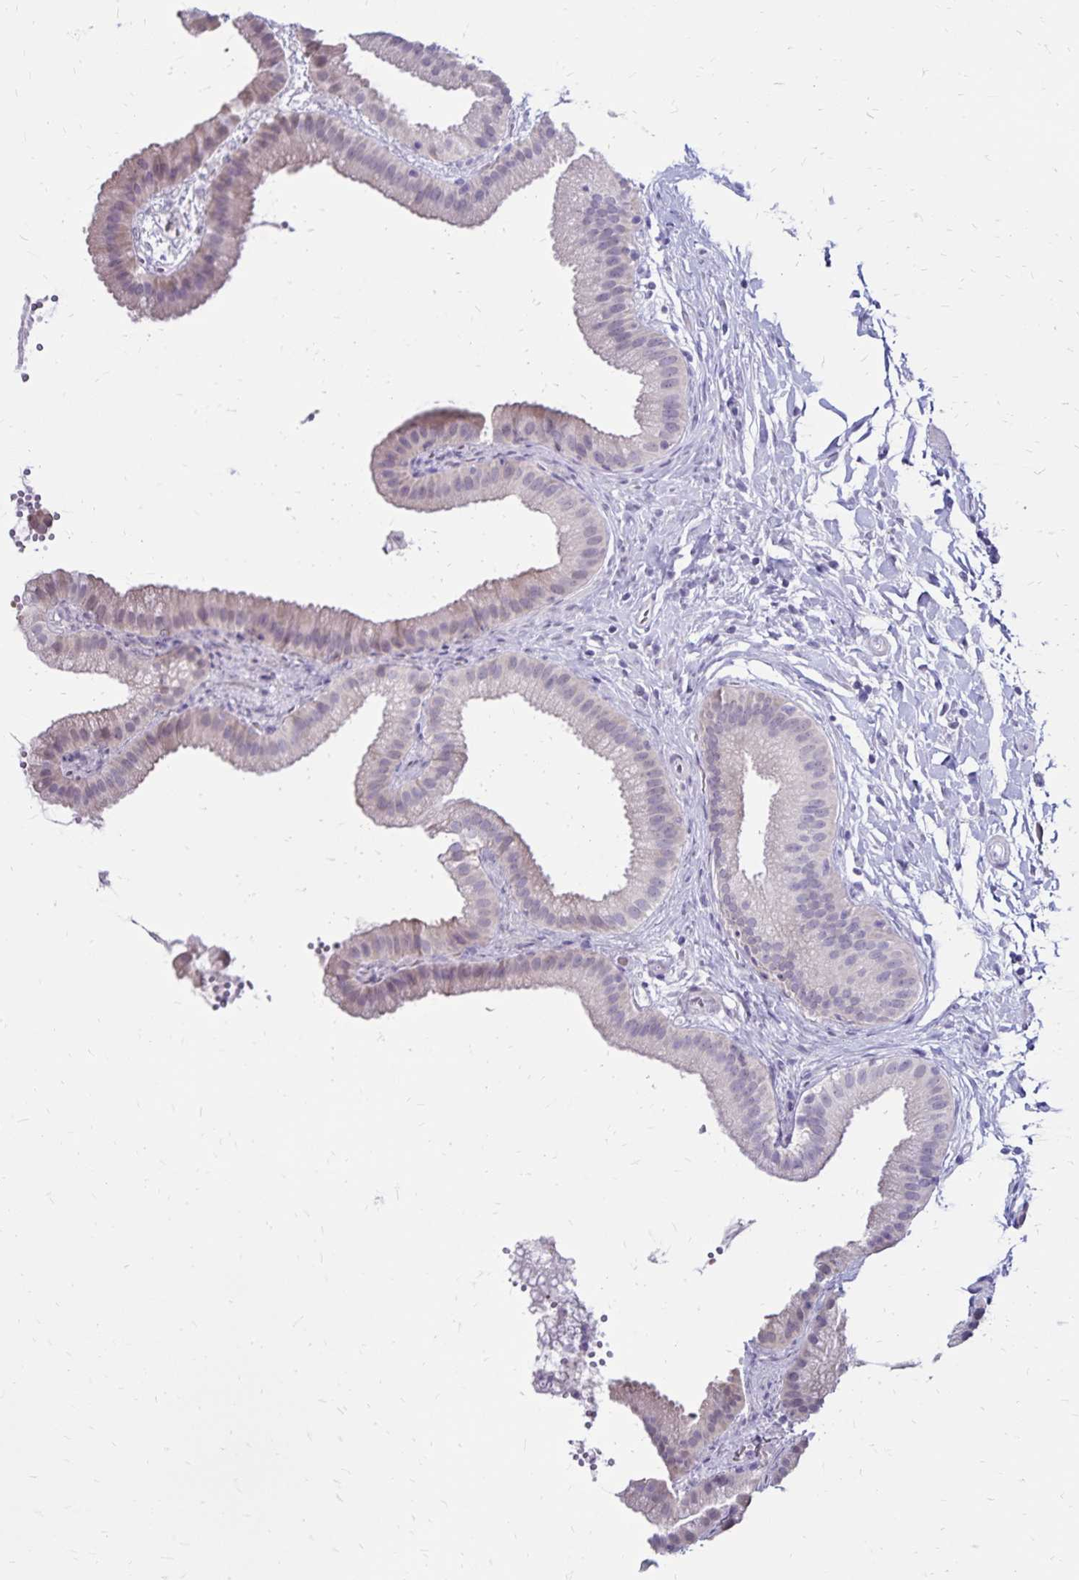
{"staining": {"intensity": "negative", "quantity": "none", "location": "none"}, "tissue": "gallbladder", "cell_type": "Glandular cells", "image_type": "normal", "snomed": [{"axis": "morphology", "description": "Normal tissue, NOS"}, {"axis": "topography", "description": "Gallbladder"}], "caption": "An image of gallbladder stained for a protein reveals no brown staining in glandular cells. (Stains: DAB immunohistochemistry with hematoxylin counter stain, Microscopy: brightfield microscopy at high magnification).", "gene": "SH3GL3", "patient": {"sex": "female", "age": 63}}